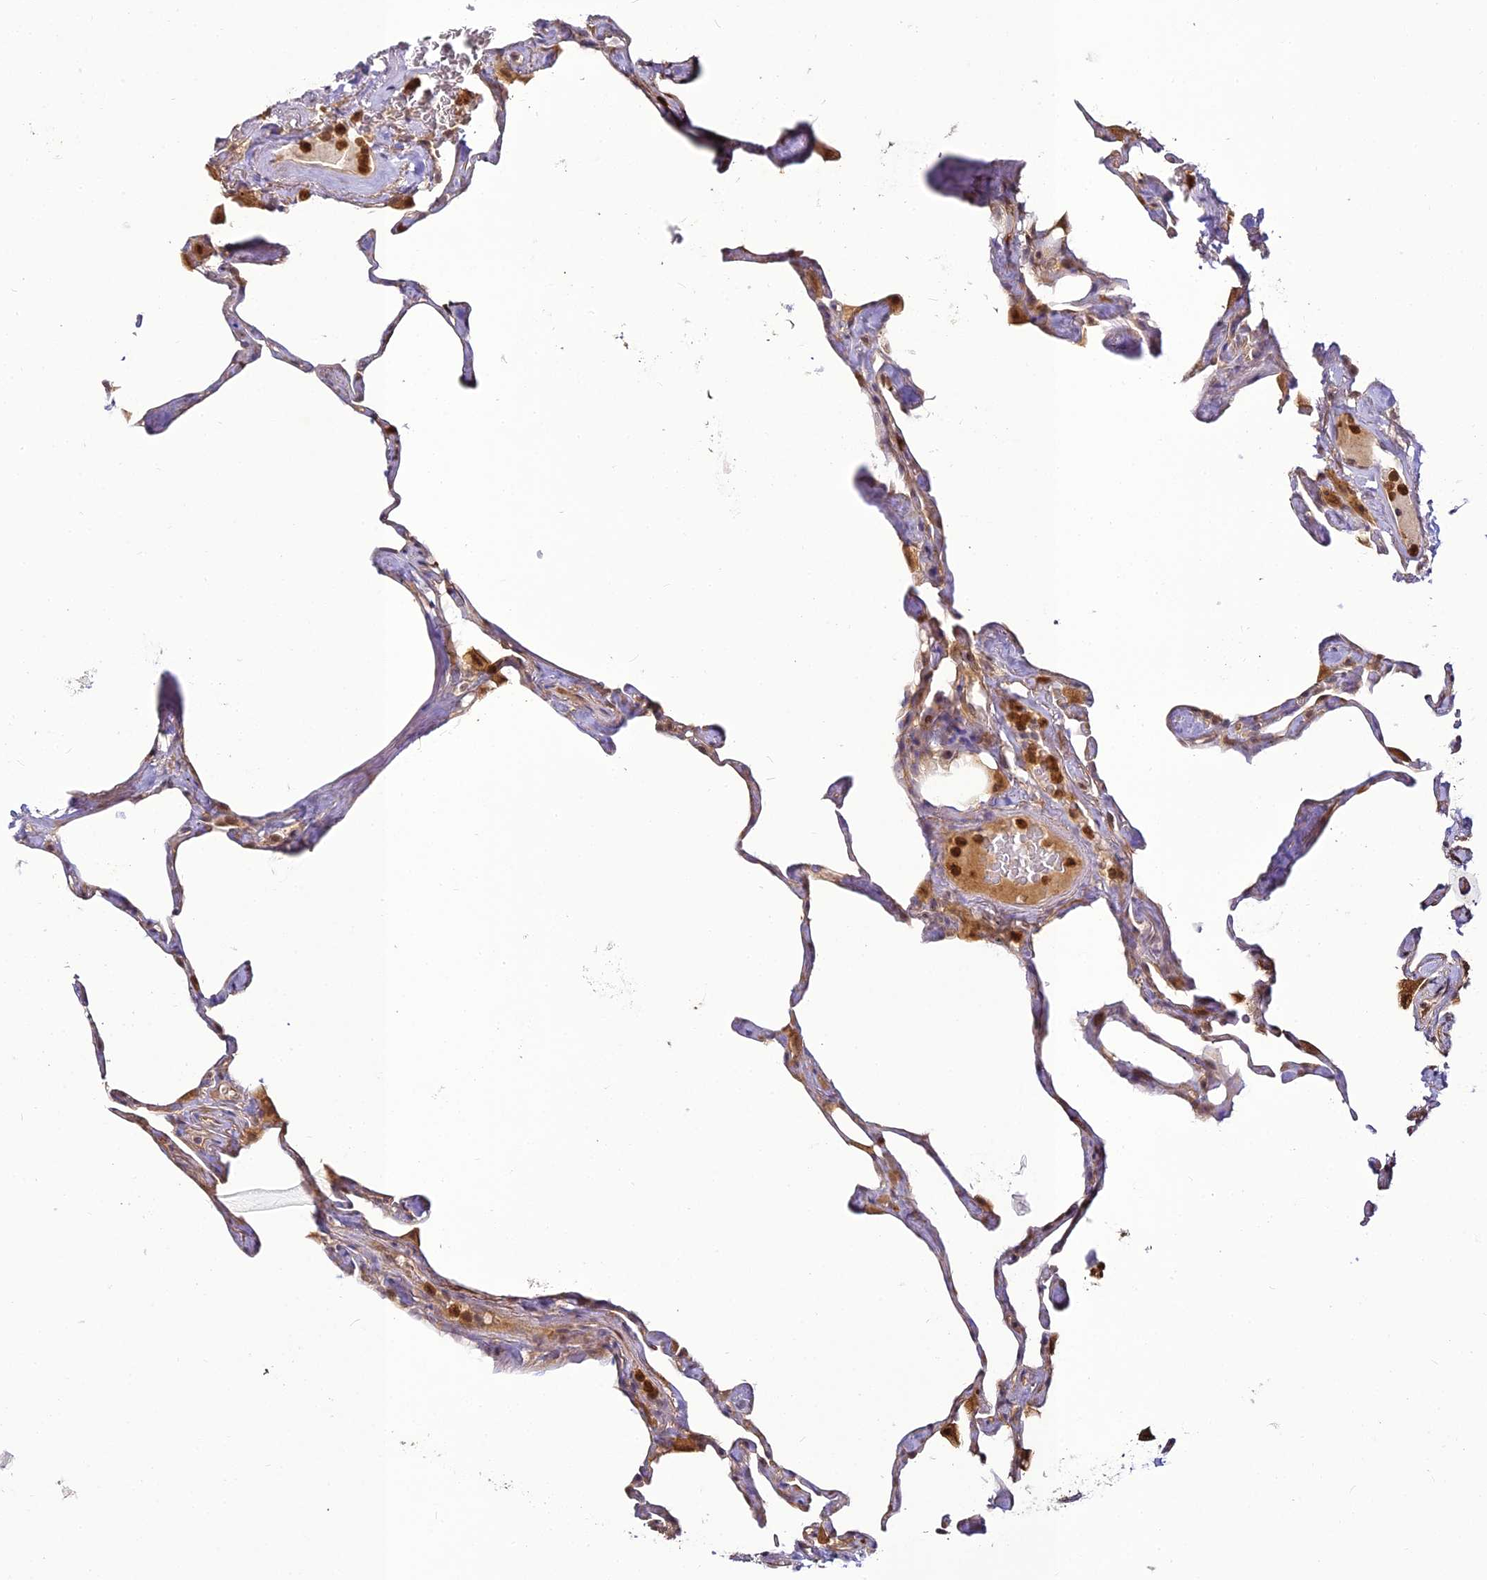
{"staining": {"intensity": "moderate", "quantity": ">75%", "location": "cytoplasmic/membranous"}, "tissue": "lung", "cell_type": "Alveolar cells", "image_type": "normal", "snomed": [{"axis": "morphology", "description": "Normal tissue, NOS"}, {"axis": "topography", "description": "Lung"}], "caption": "The micrograph reveals immunohistochemical staining of normal lung. There is moderate cytoplasmic/membranous staining is appreciated in approximately >75% of alveolar cells. The protein is shown in brown color, while the nuclei are stained blue.", "gene": "BCDIN3D", "patient": {"sex": "male", "age": 65}}